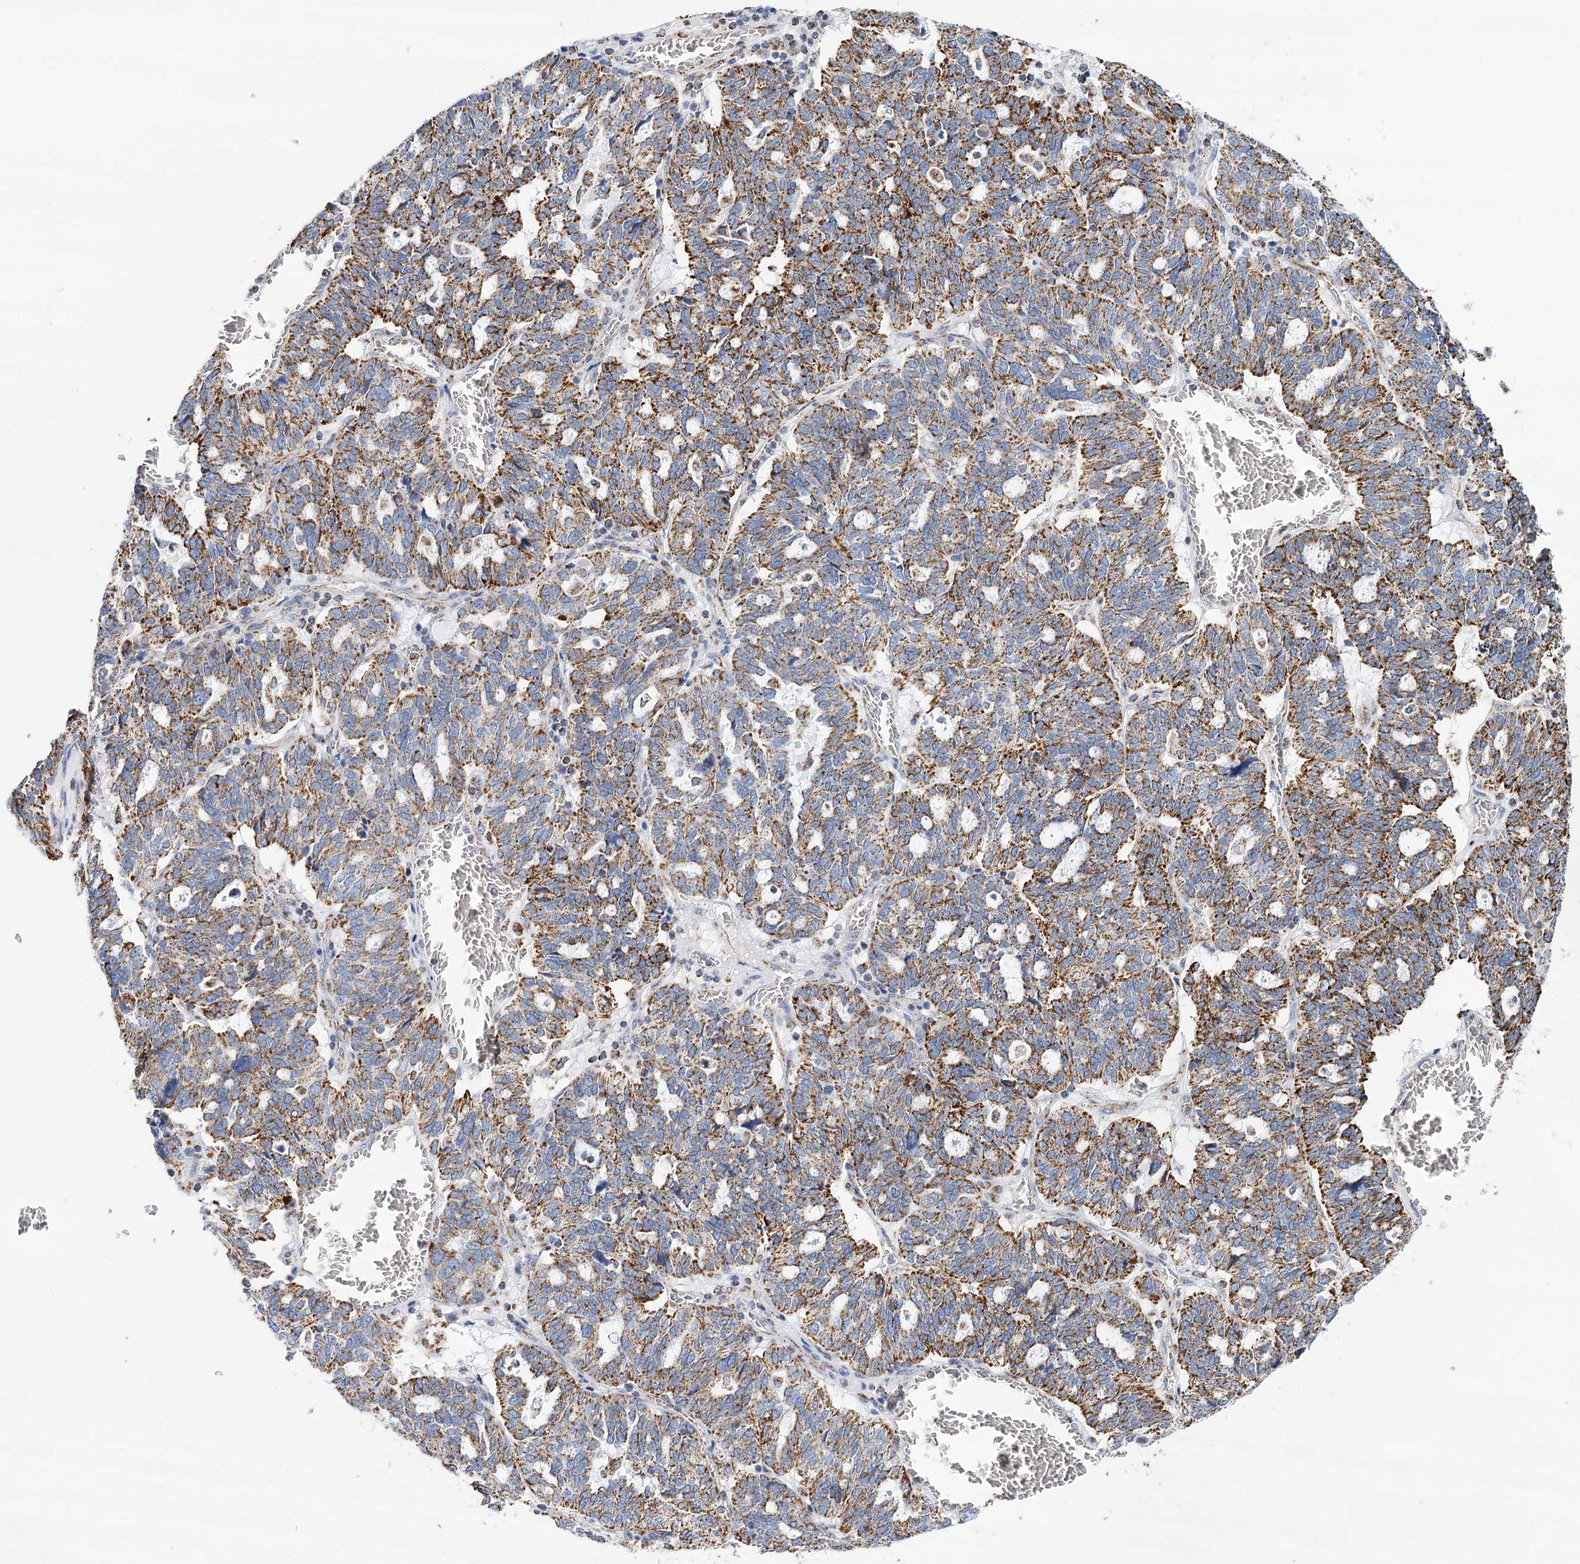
{"staining": {"intensity": "strong", "quantity": ">75%", "location": "cytoplasmic/membranous"}, "tissue": "ovarian cancer", "cell_type": "Tumor cells", "image_type": "cancer", "snomed": [{"axis": "morphology", "description": "Cystadenocarcinoma, serous, NOS"}, {"axis": "topography", "description": "Ovary"}], "caption": "Tumor cells show strong cytoplasmic/membranous expression in about >75% of cells in ovarian serous cystadenocarcinoma.", "gene": "LSS", "patient": {"sex": "female", "age": 59}}